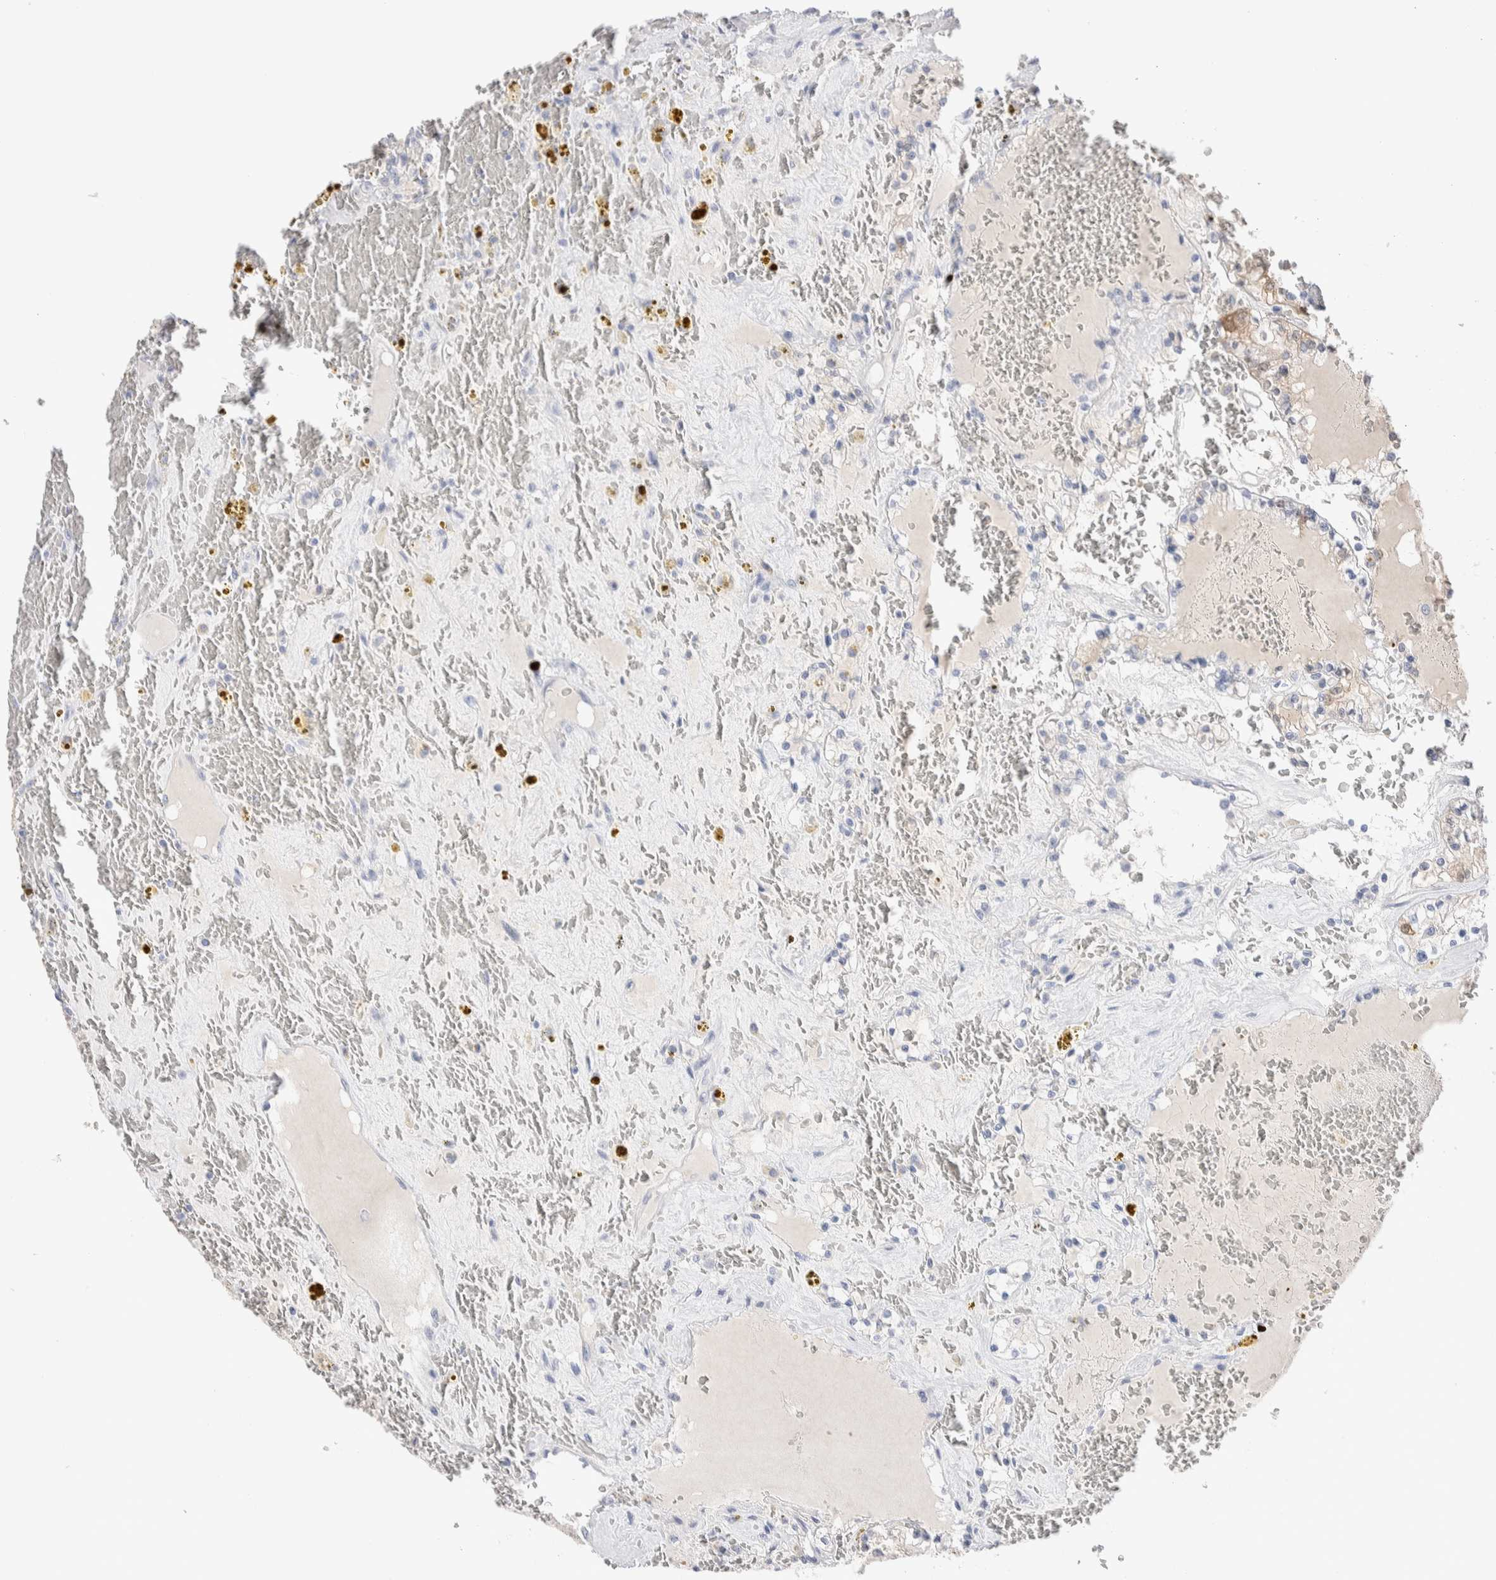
{"staining": {"intensity": "moderate", "quantity": "<25%", "location": "cytoplasmic/membranous"}, "tissue": "renal cancer", "cell_type": "Tumor cells", "image_type": "cancer", "snomed": [{"axis": "morphology", "description": "Adenocarcinoma, NOS"}, {"axis": "topography", "description": "Kidney"}], "caption": "Adenocarcinoma (renal) stained for a protein (brown) exhibits moderate cytoplasmic/membranous positive expression in about <25% of tumor cells.", "gene": "GDA", "patient": {"sex": "female", "age": 56}}